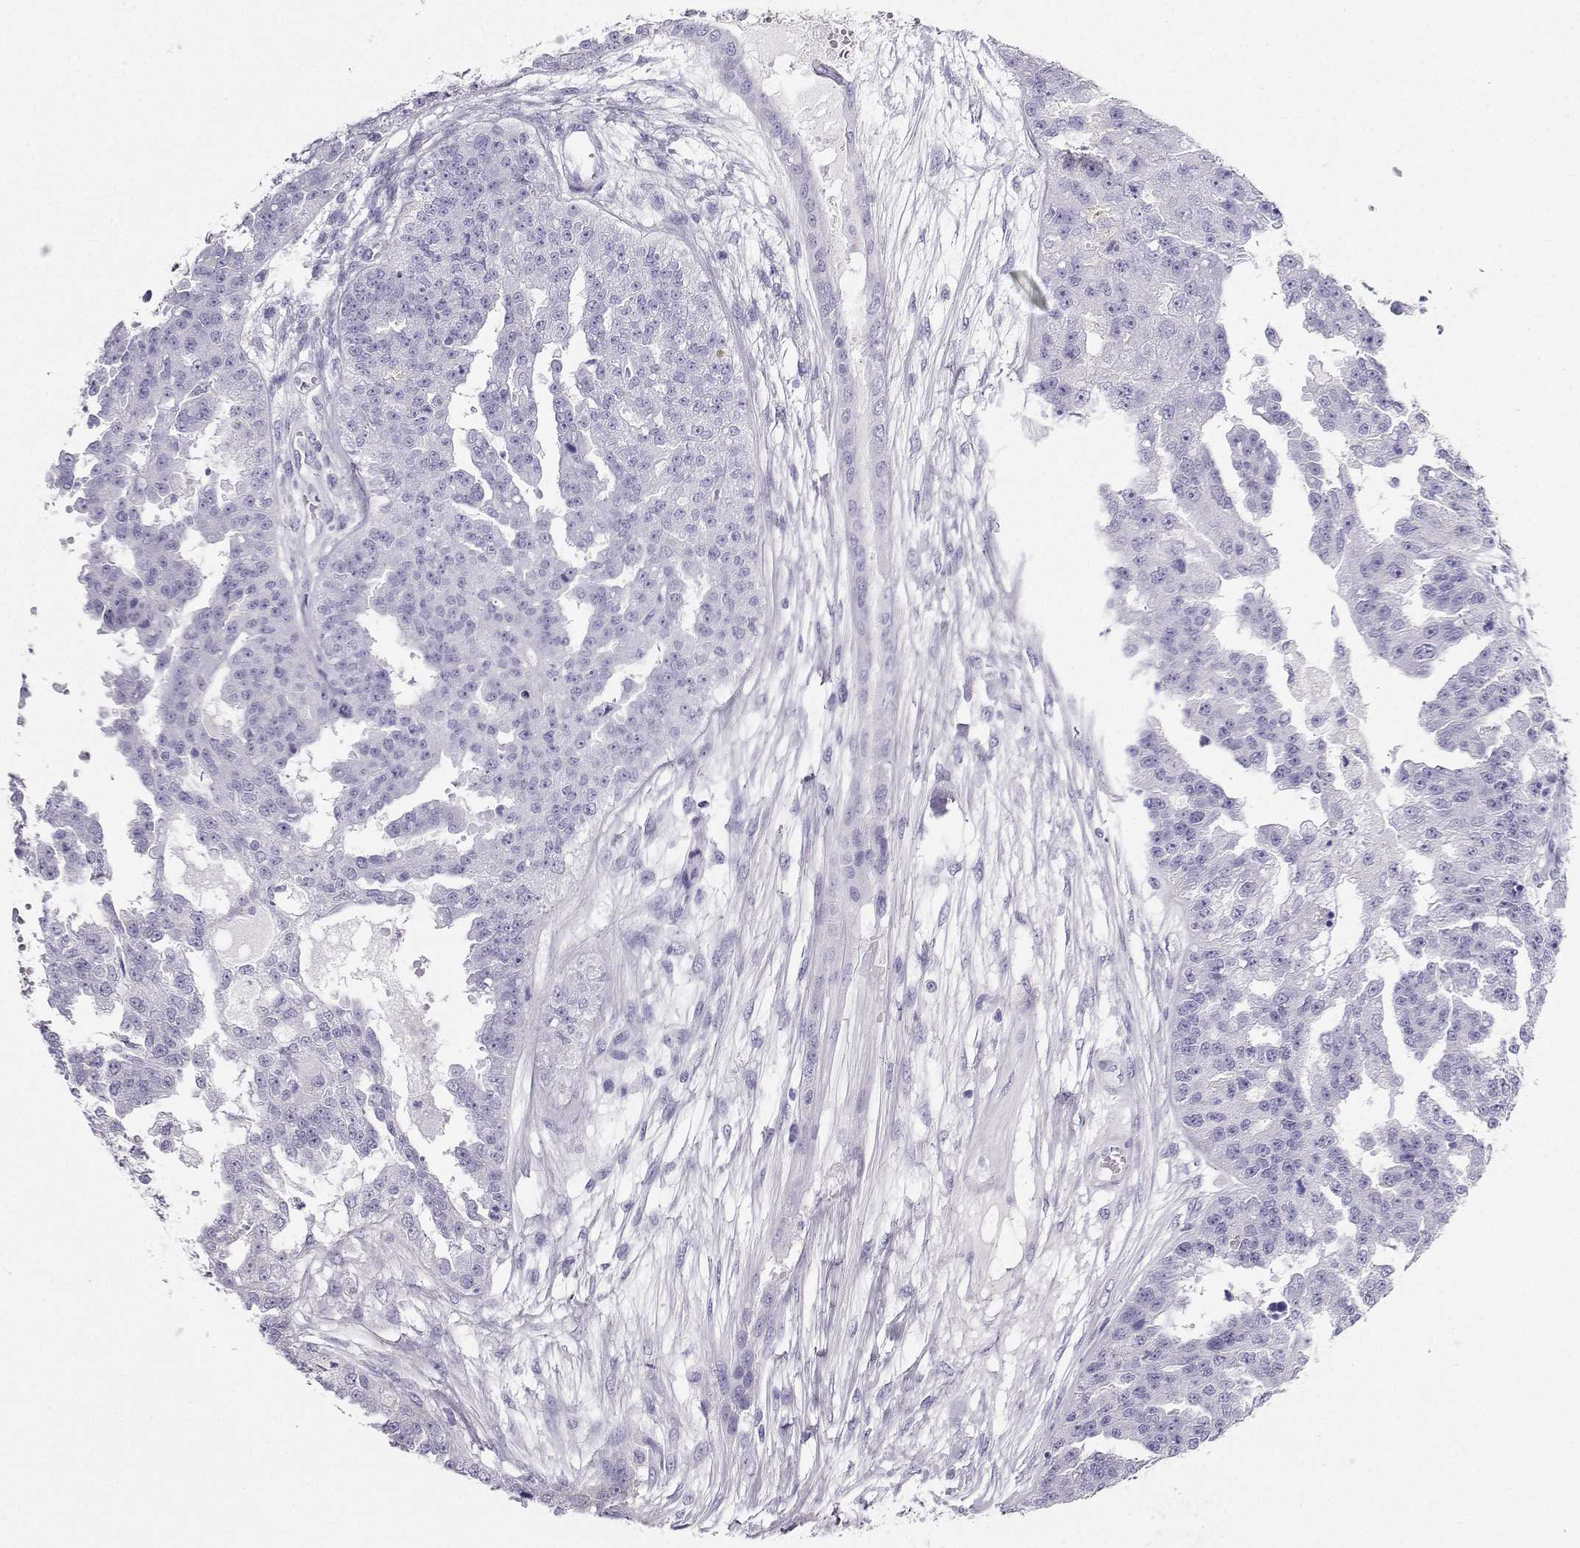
{"staining": {"intensity": "strong", "quantity": "<25%", "location": "cytoplasmic/membranous"}, "tissue": "ovarian cancer", "cell_type": "Tumor cells", "image_type": "cancer", "snomed": [{"axis": "morphology", "description": "Cystadenocarcinoma, serous, NOS"}, {"axis": "topography", "description": "Ovary"}], "caption": "Immunohistochemistry (IHC) photomicrograph of human serous cystadenocarcinoma (ovarian) stained for a protein (brown), which demonstrates medium levels of strong cytoplasmic/membranous positivity in approximately <25% of tumor cells.", "gene": "CD109", "patient": {"sex": "female", "age": 58}}